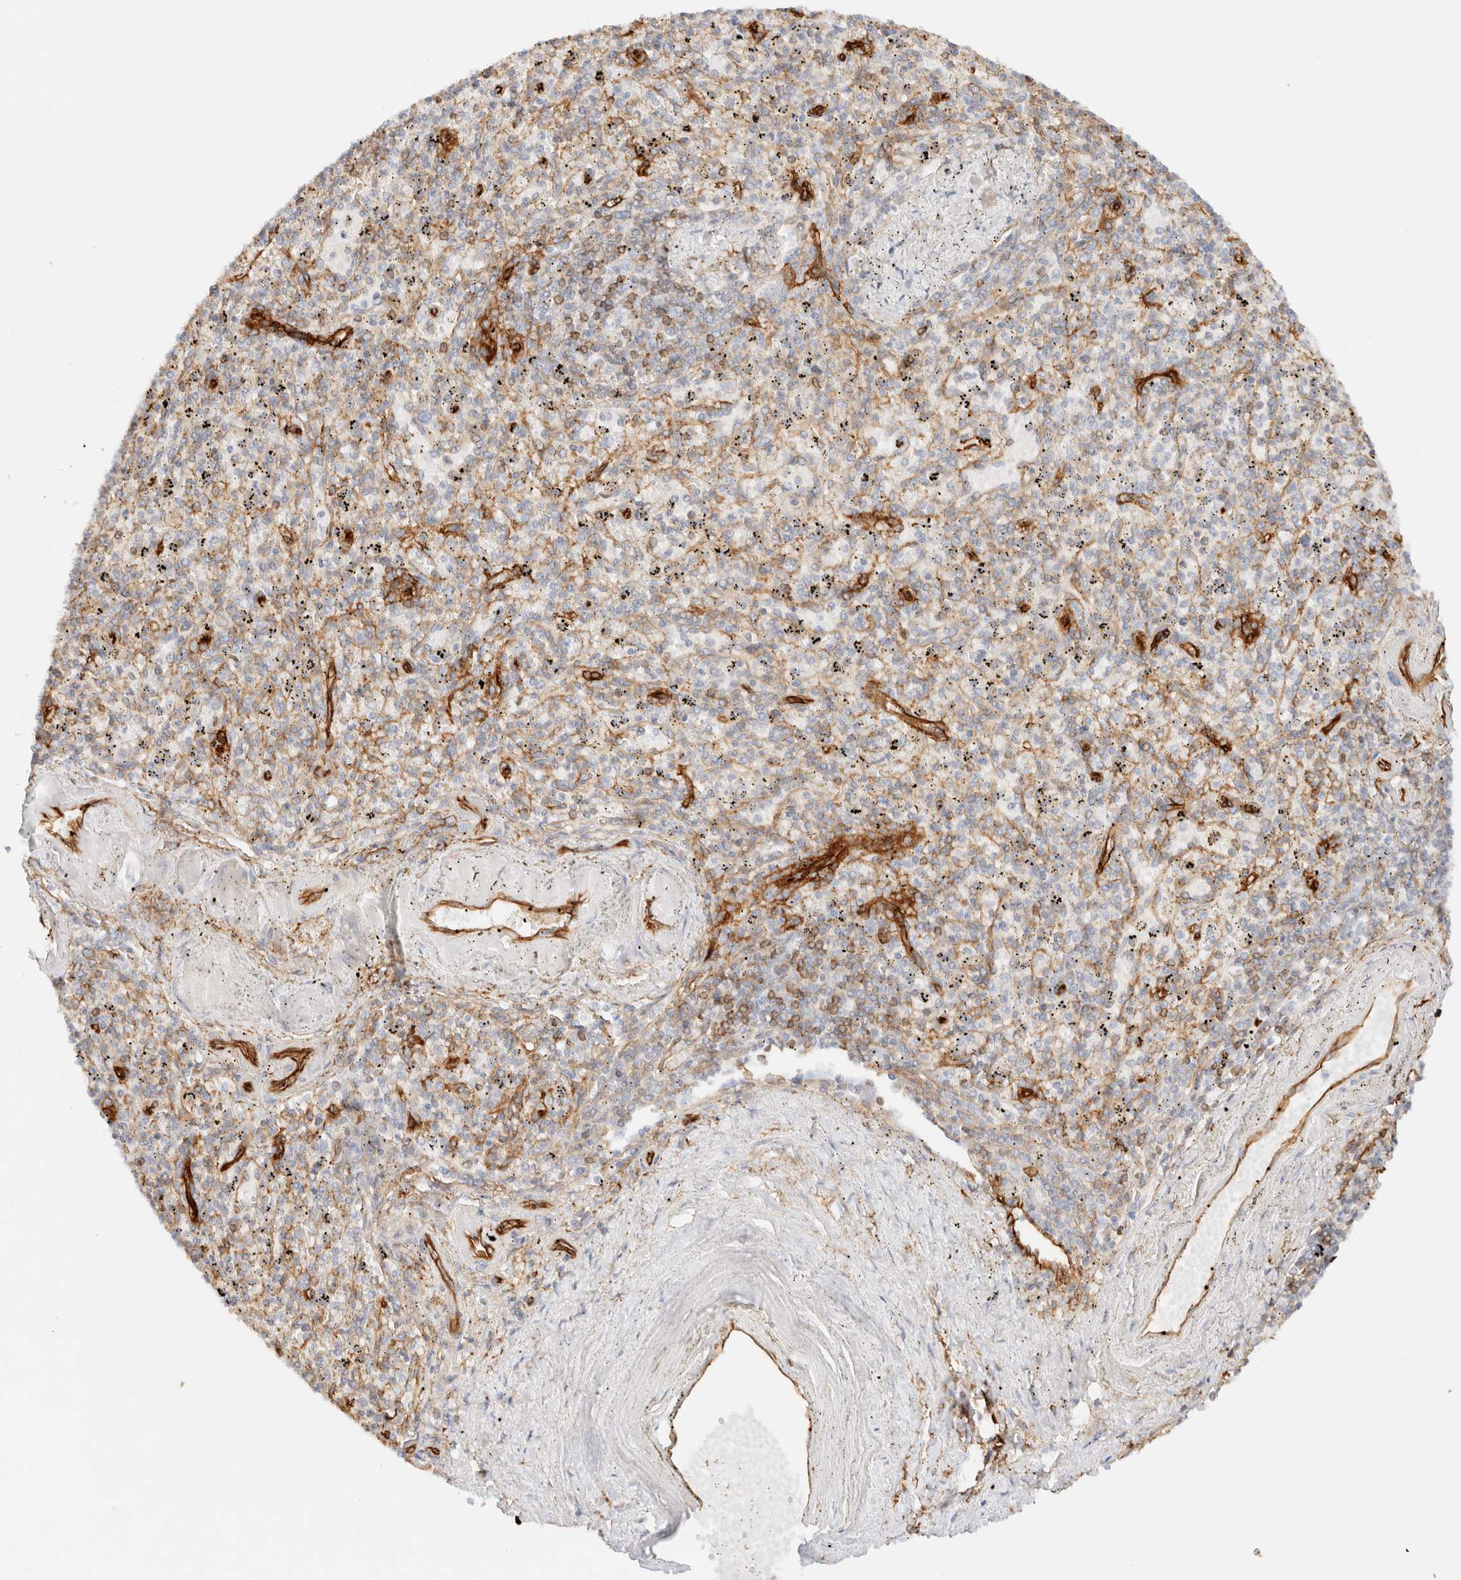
{"staining": {"intensity": "weak", "quantity": "25%-75%", "location": "cytoplasmic/membranous"}, "tissue": "spleen", "cell_type": "Cells in red pulp", "image_type": "normal", "snomed": [{"axis": "morphology", "description": "Normal tissue, NOS"}, {"axis": "topography", "description": "Spleen"}], "caption": "Immunohistochemical staining of unremarkable human spleen demonstrates low levels of weak cytoplasmic/membranous staining in about 25%-75% of cells in red pulp. The protein of interest is shown in brown color, while the nuclei are stained blue.", "gene": "CYB5R4", "patient": {"sex": "male", "age": 72}}